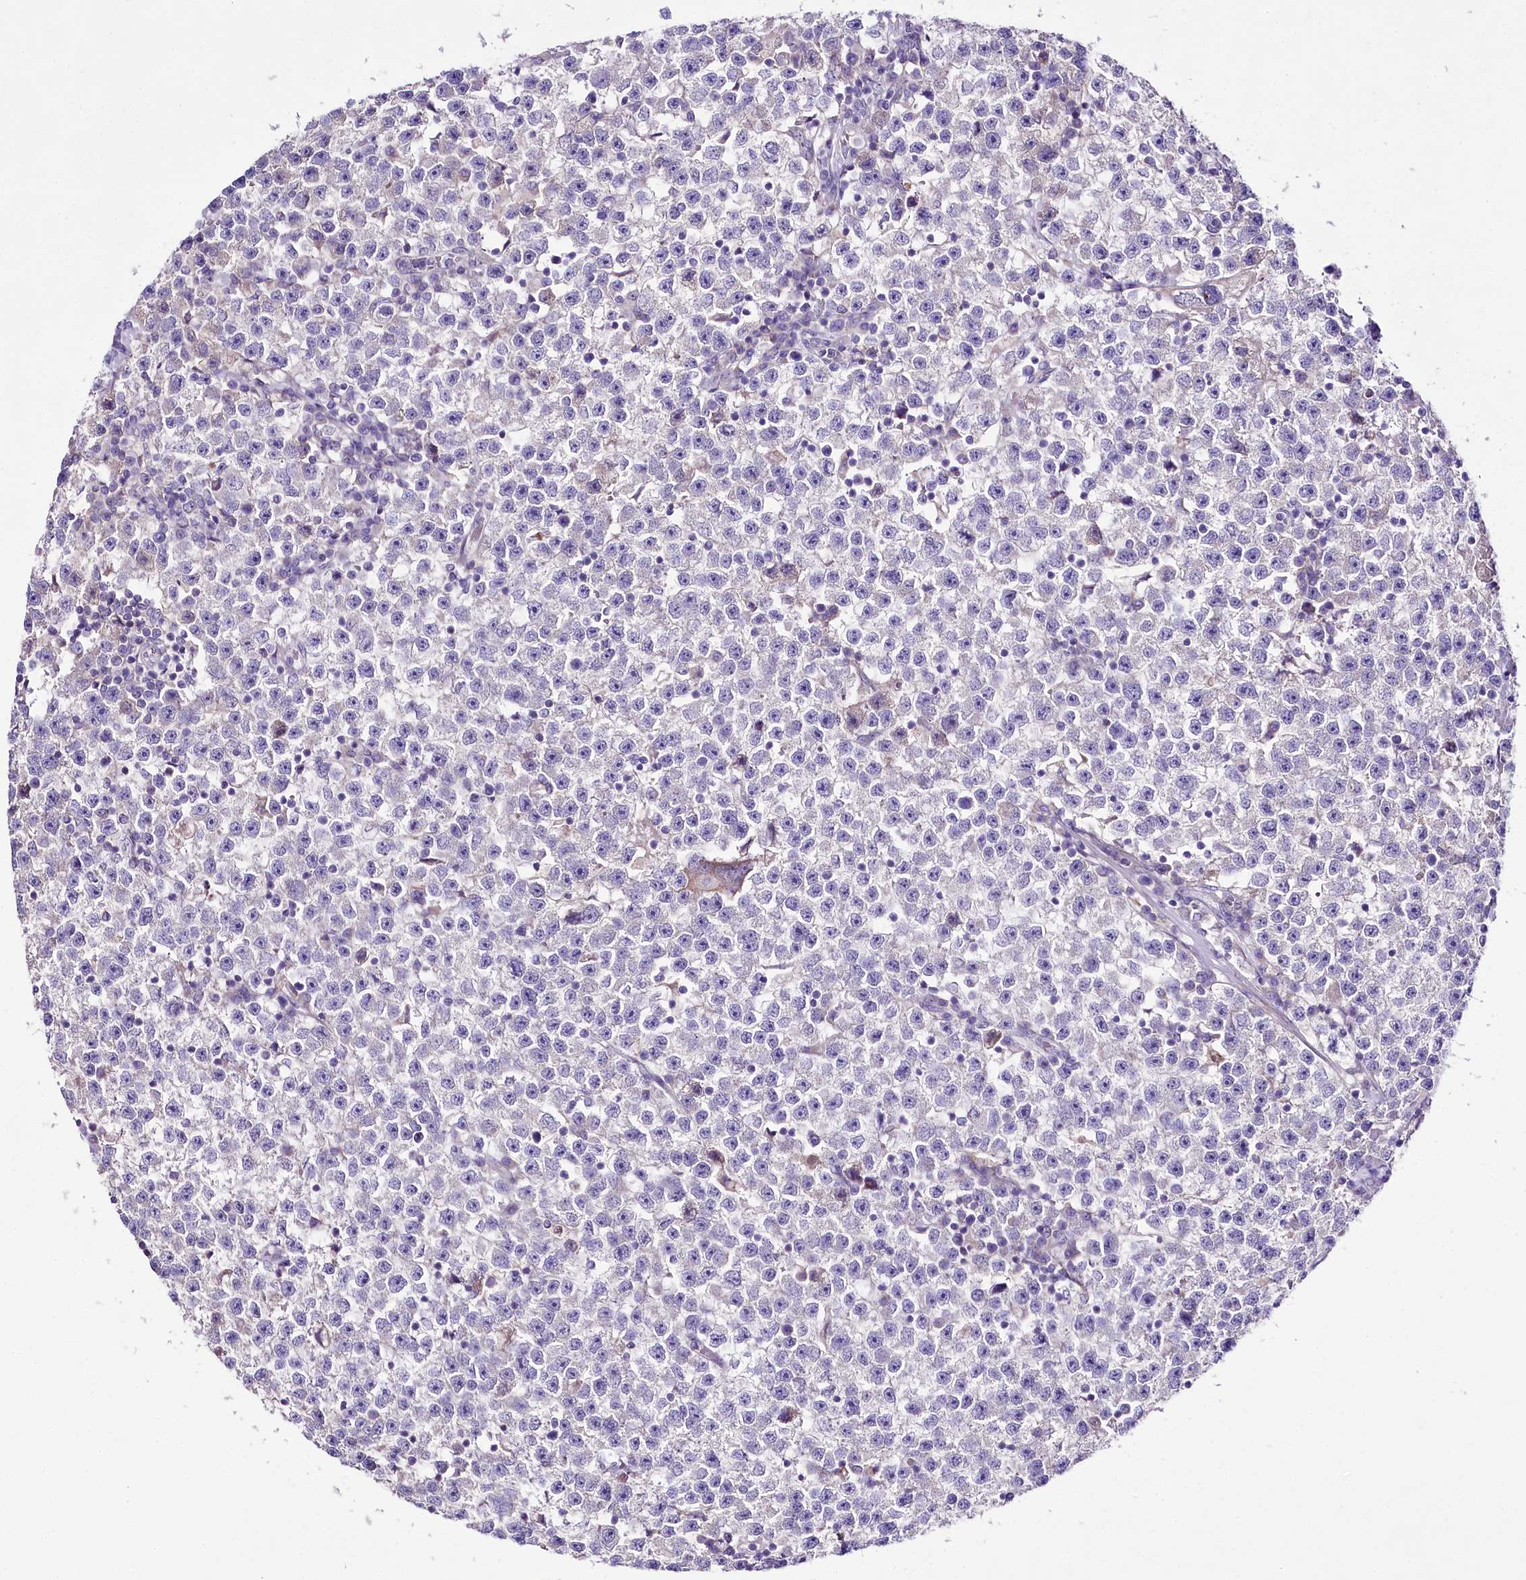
{"staining": {"intensity": "negative", "quantity": "none", "location": "none"}, "tissue": "testis cancer", "cell_type": "Tumor cells", "image_type": "cancer", "snomed": [{"axis": "morphology", "description": "Seminoma, NOS"}, {"axis": "topography", "description": "Testis"}], "caption": "Testis seminoma stained for a protein using IHC demonstrates no expression tumor cells.", "gene": "LRRC14B", "patient": {"sex": "male", "age": 22}}